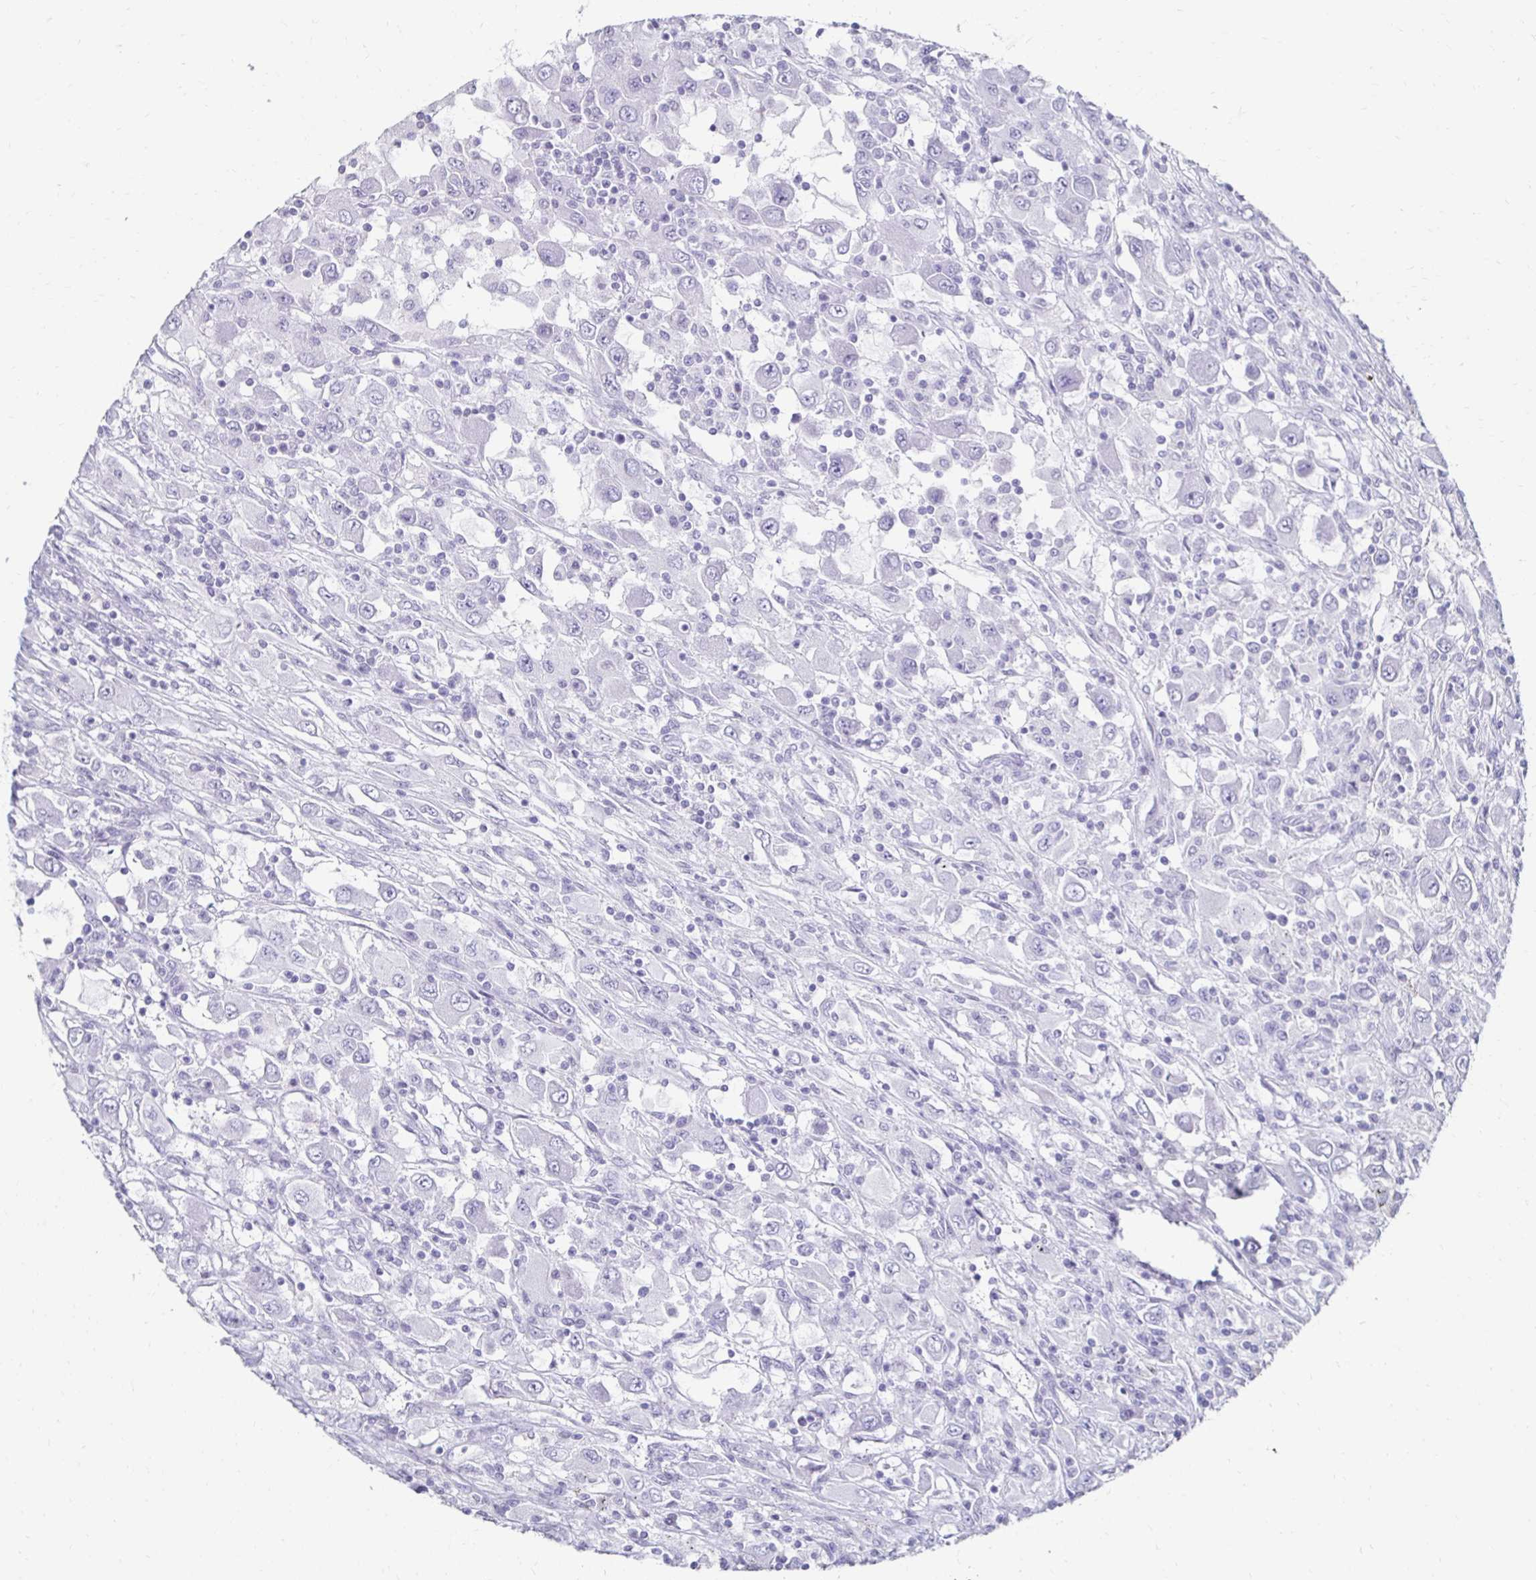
{"staining": {"intensity": "negative", "quantity": "none", "location": "none"}, "tissue": "renal cancer", "cell_type": "Tumor cells", "image_type": "cancer", "snomed": [{"axis": "morphology", "description": "Adenocarcinoma, NOS"}, {"axis": "topography", "description": "Kidney"}], "caption": "A micrograph of human renal cancer (adenocarcinoma) is negative for staining in tumor cells.", "gene": "TOMM34", "patient": {"sex": "female", "age": 67}}